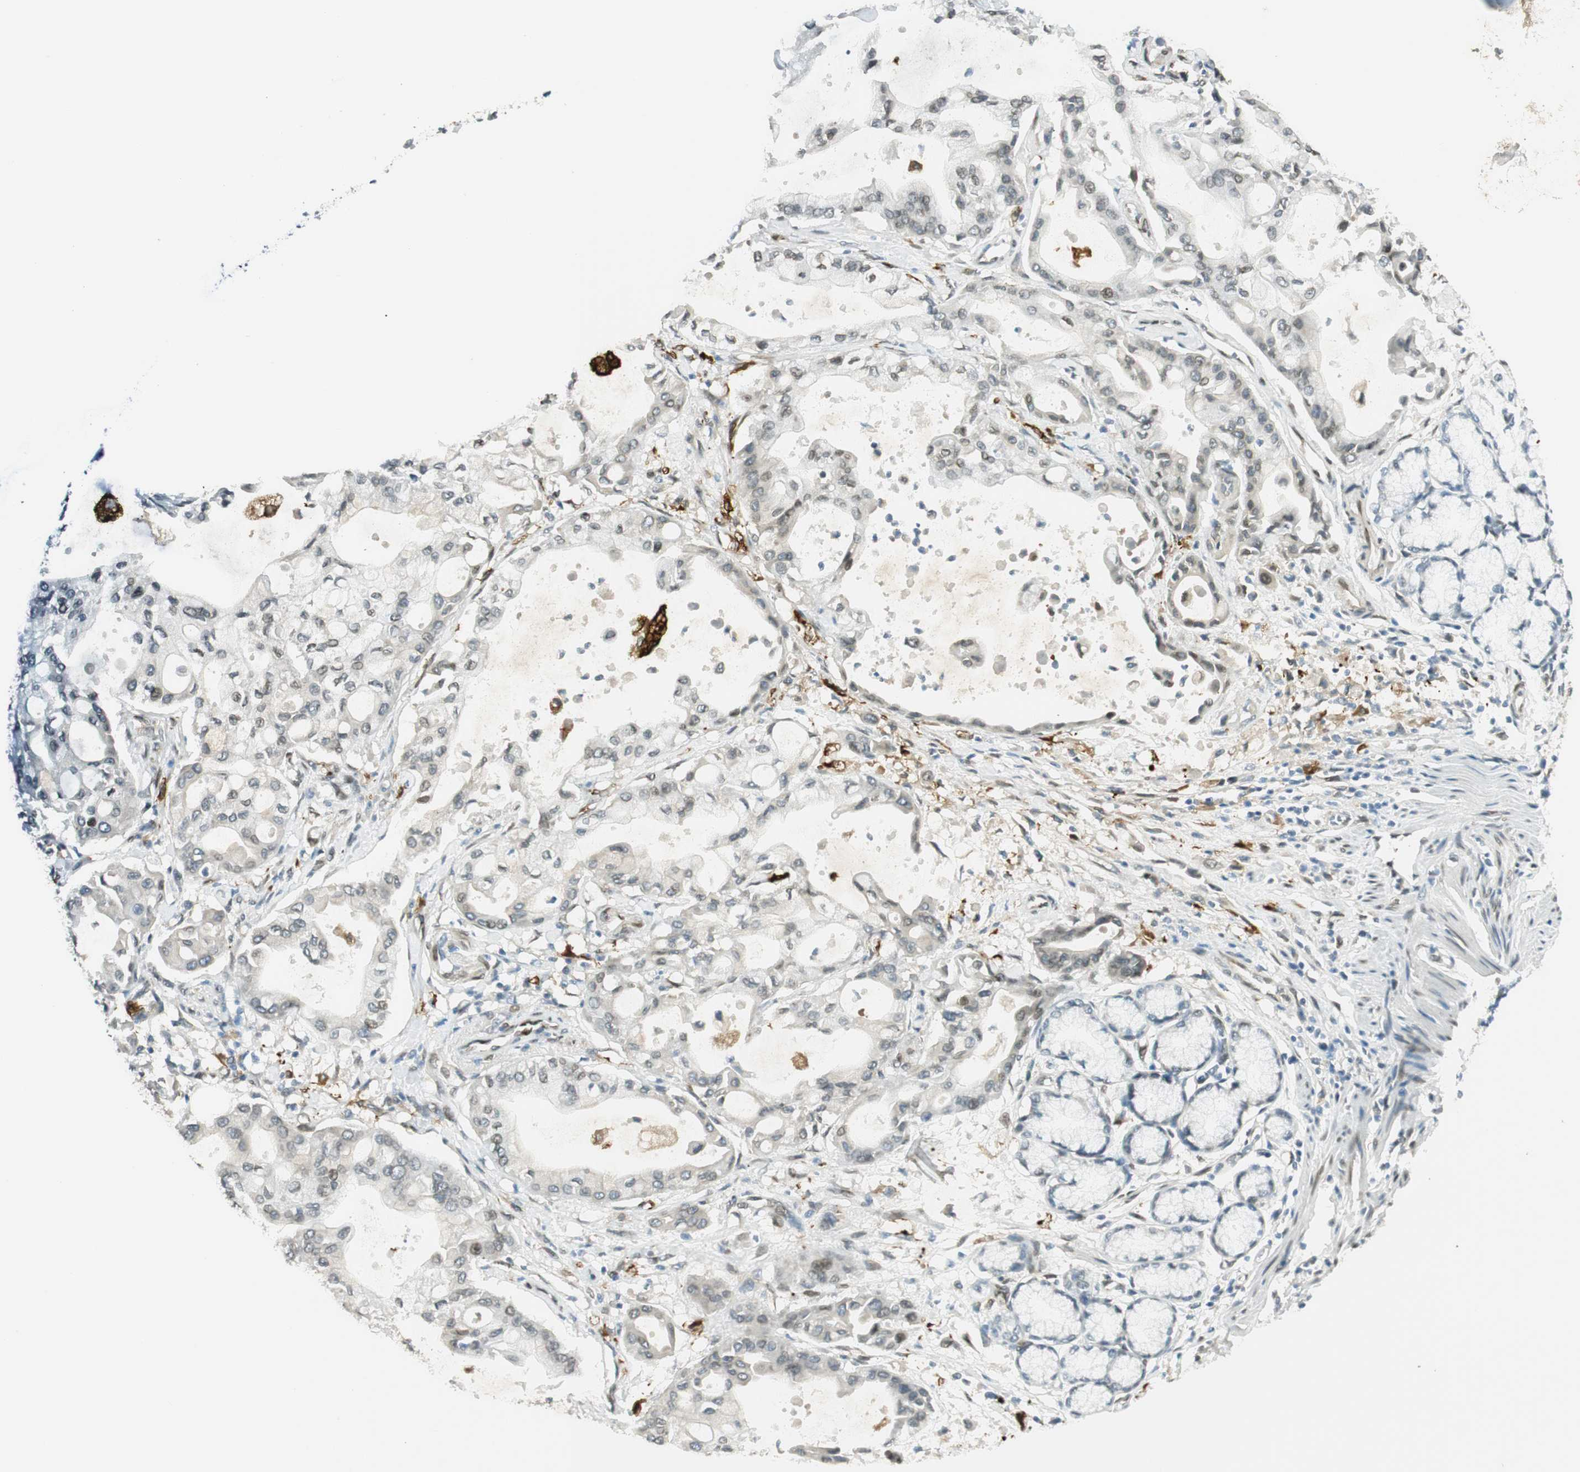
{"staining": {"intensity": "negative", "quantity": "none", "location": "none"}, "tissue": "pancreatic cancer", "cell_type": "Tumor cells", "image_type": "cancer", "snomed": [{"axis": "morphology", "description": "Adenocarcinoma, NOS"}, {"axis": "morphology", "description": "Adenocarcinoma, metastatic, NOS"}, {"axis": "topography", "description": "Lymph node"}, {"axis": "topography", "description": "Pancreas"}, {"axis": "topography", "description": "Duodenum"}], "caption": "The micrograph exhibits no significant positivity in tumor cells of adenocarcinoma (pancreatic).", "gene": "TMEM260", "patient": {"sex": "female", "age": 64}}